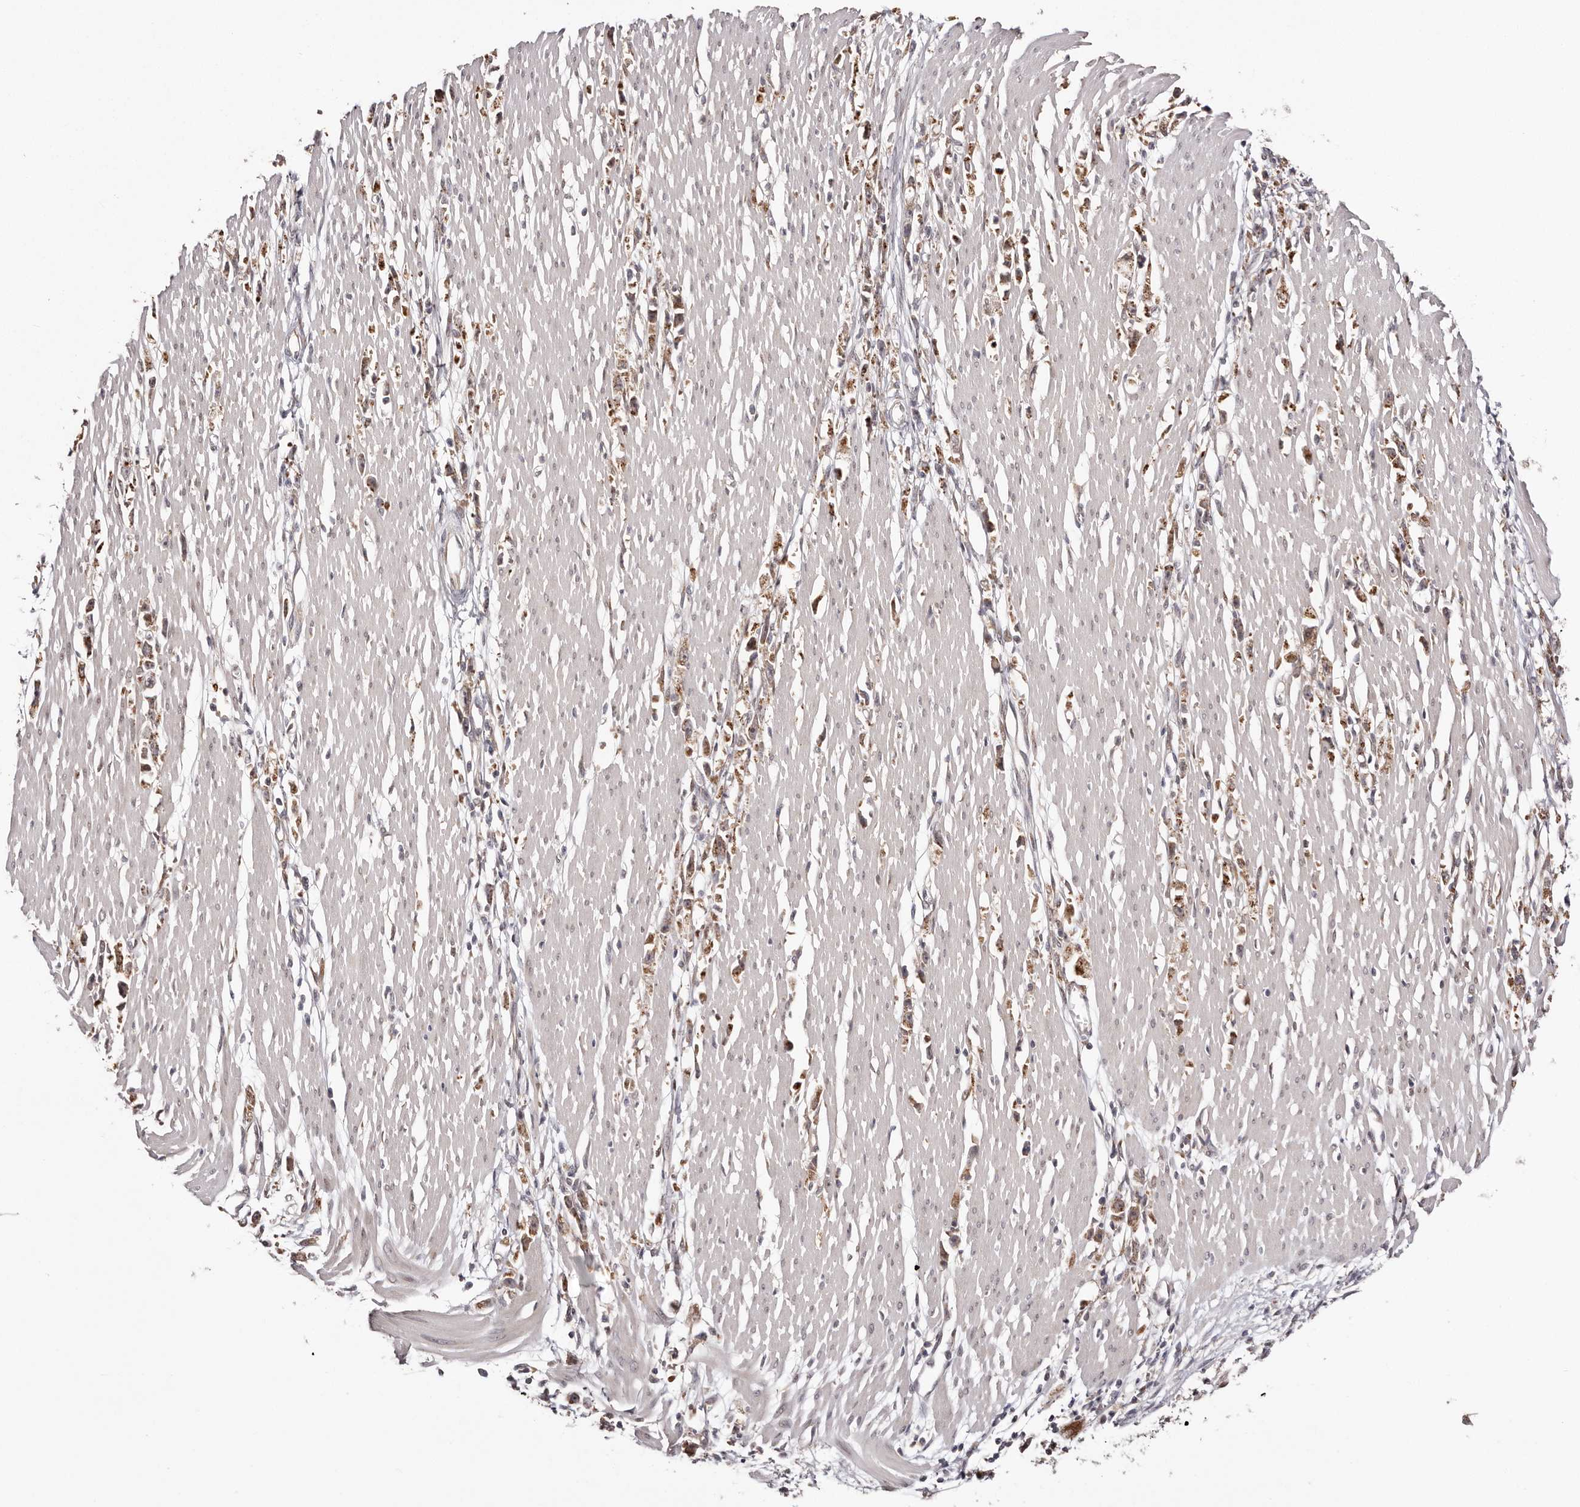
{"staining": {"intensity": "moderate", "quantity": ">75%", "location": "cytoplasmic/membranous"}, "tissue": "stomach cancer", "cell_type": "Tumor cells", "image_type": "cancer", "snomed": [{"axis": "morphology", "description": "Adenocarcinoma, NOS"}, {"axis": "topography", "description": "Stomach"}], "caption": "A histopathology image of stomach cancer (adenocarcinoma) stained for a protein reveals moderate cytoplasmic/membranous brown staining in tumor cells. The protein is shown in brown color, while the nuclei are stained blue.", "gene": "EGR3", "patient": {"sex": "female", "age": 59}}